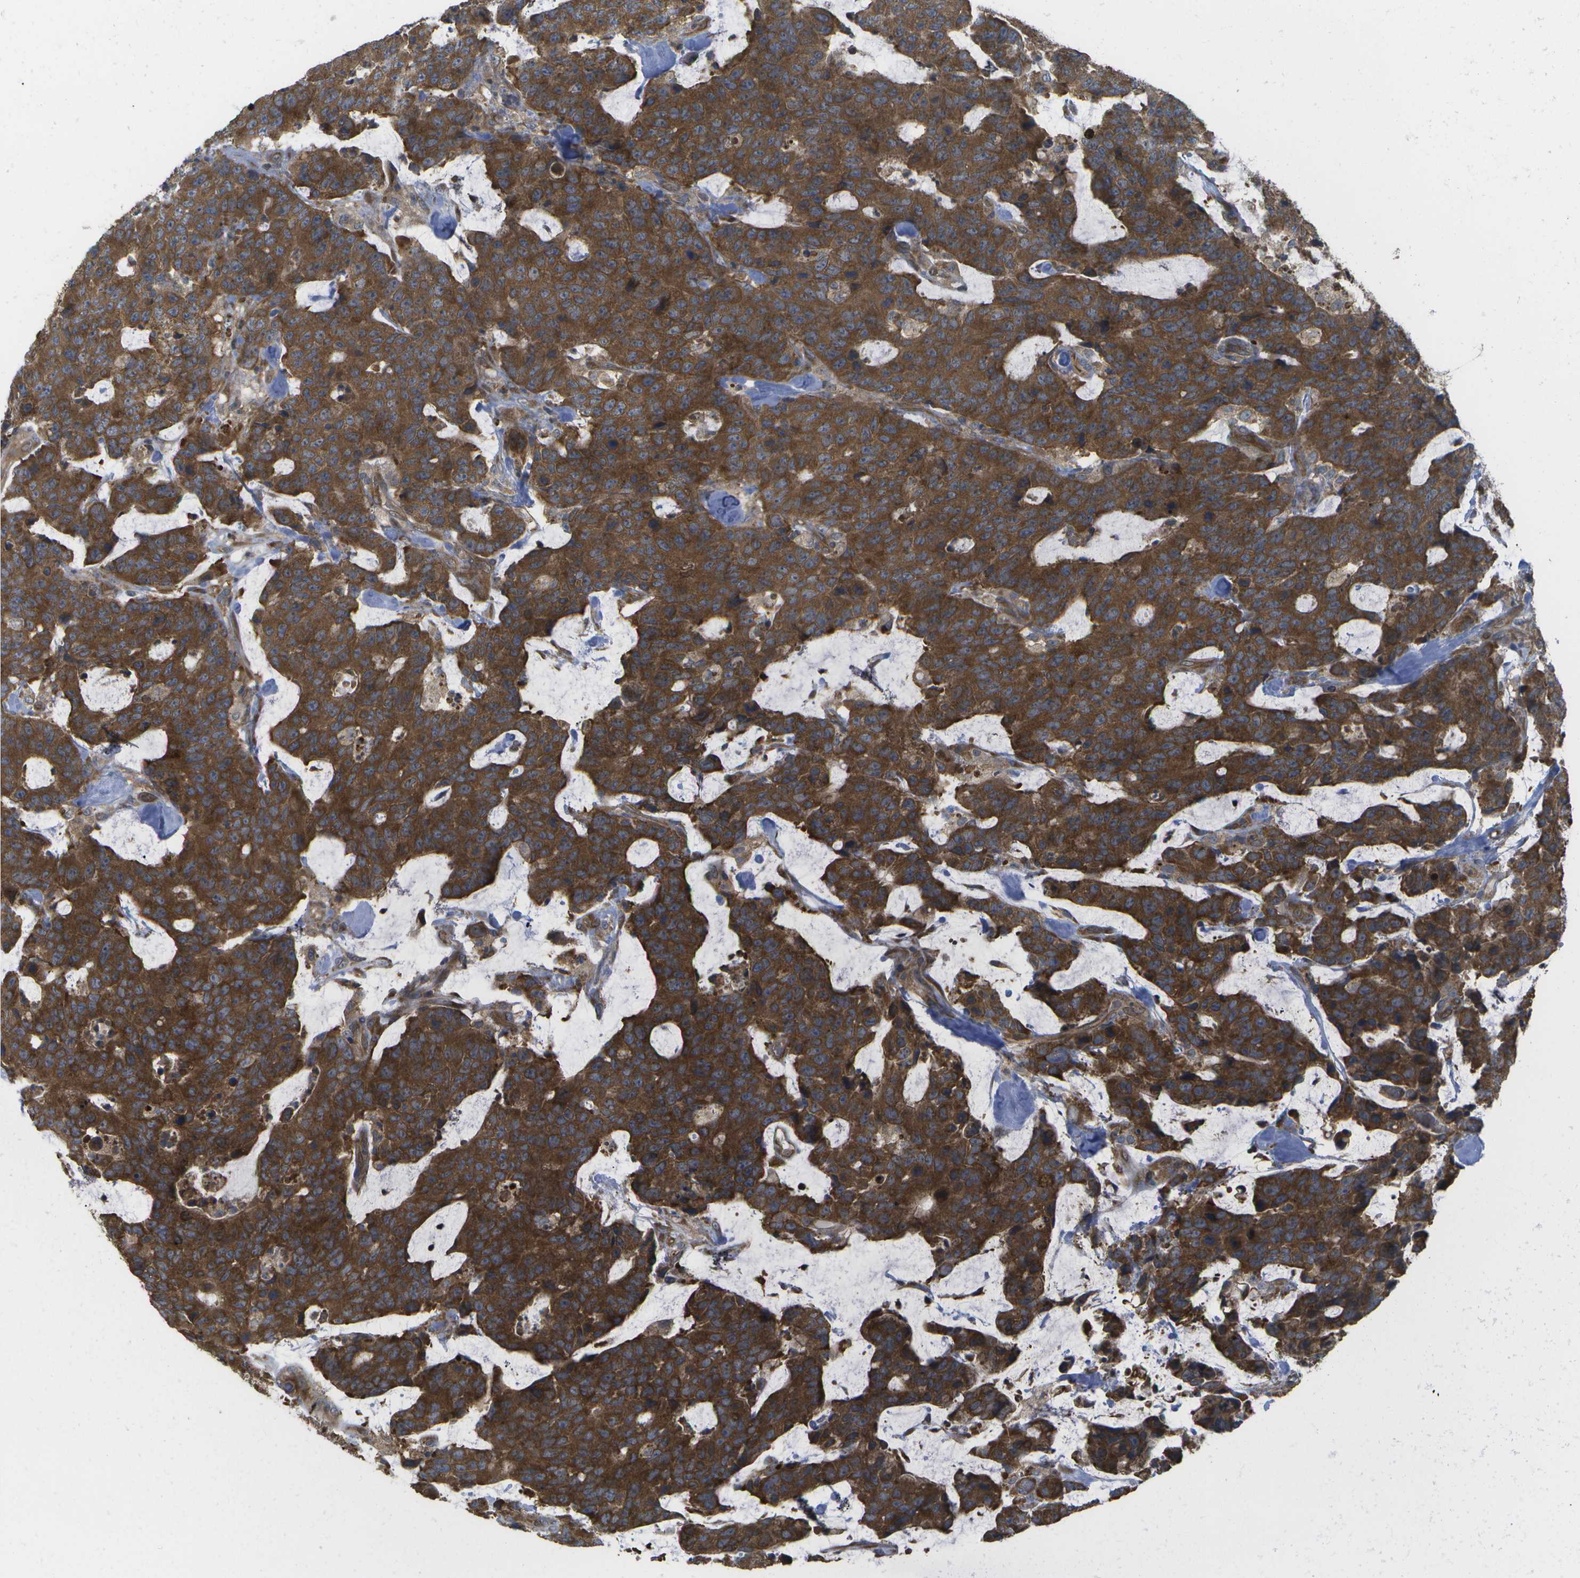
{"staining": {"intensity": "strong", "quantity": ">75%", "location": "cytoplasmic/membranous"}, "tissue": "colorectal cancer", "cell_type": "Tumor cells", "image_type": "cancer", "snomed": [{"axis": "morphology", "description": "Adenocarcinoma, NOS"}, {"axis": "topography", "description": "Colon"}], "caption": "Immunohistochemistry (IHC) histopathology image of colorectal cancer stained for a protein (brown), which reveals high levels of strong cytoplasmic/membranous staining in approximately >75% of tumor cells.", "gene": "DPM3", "patient": {"sex": "female", "age": 86}}